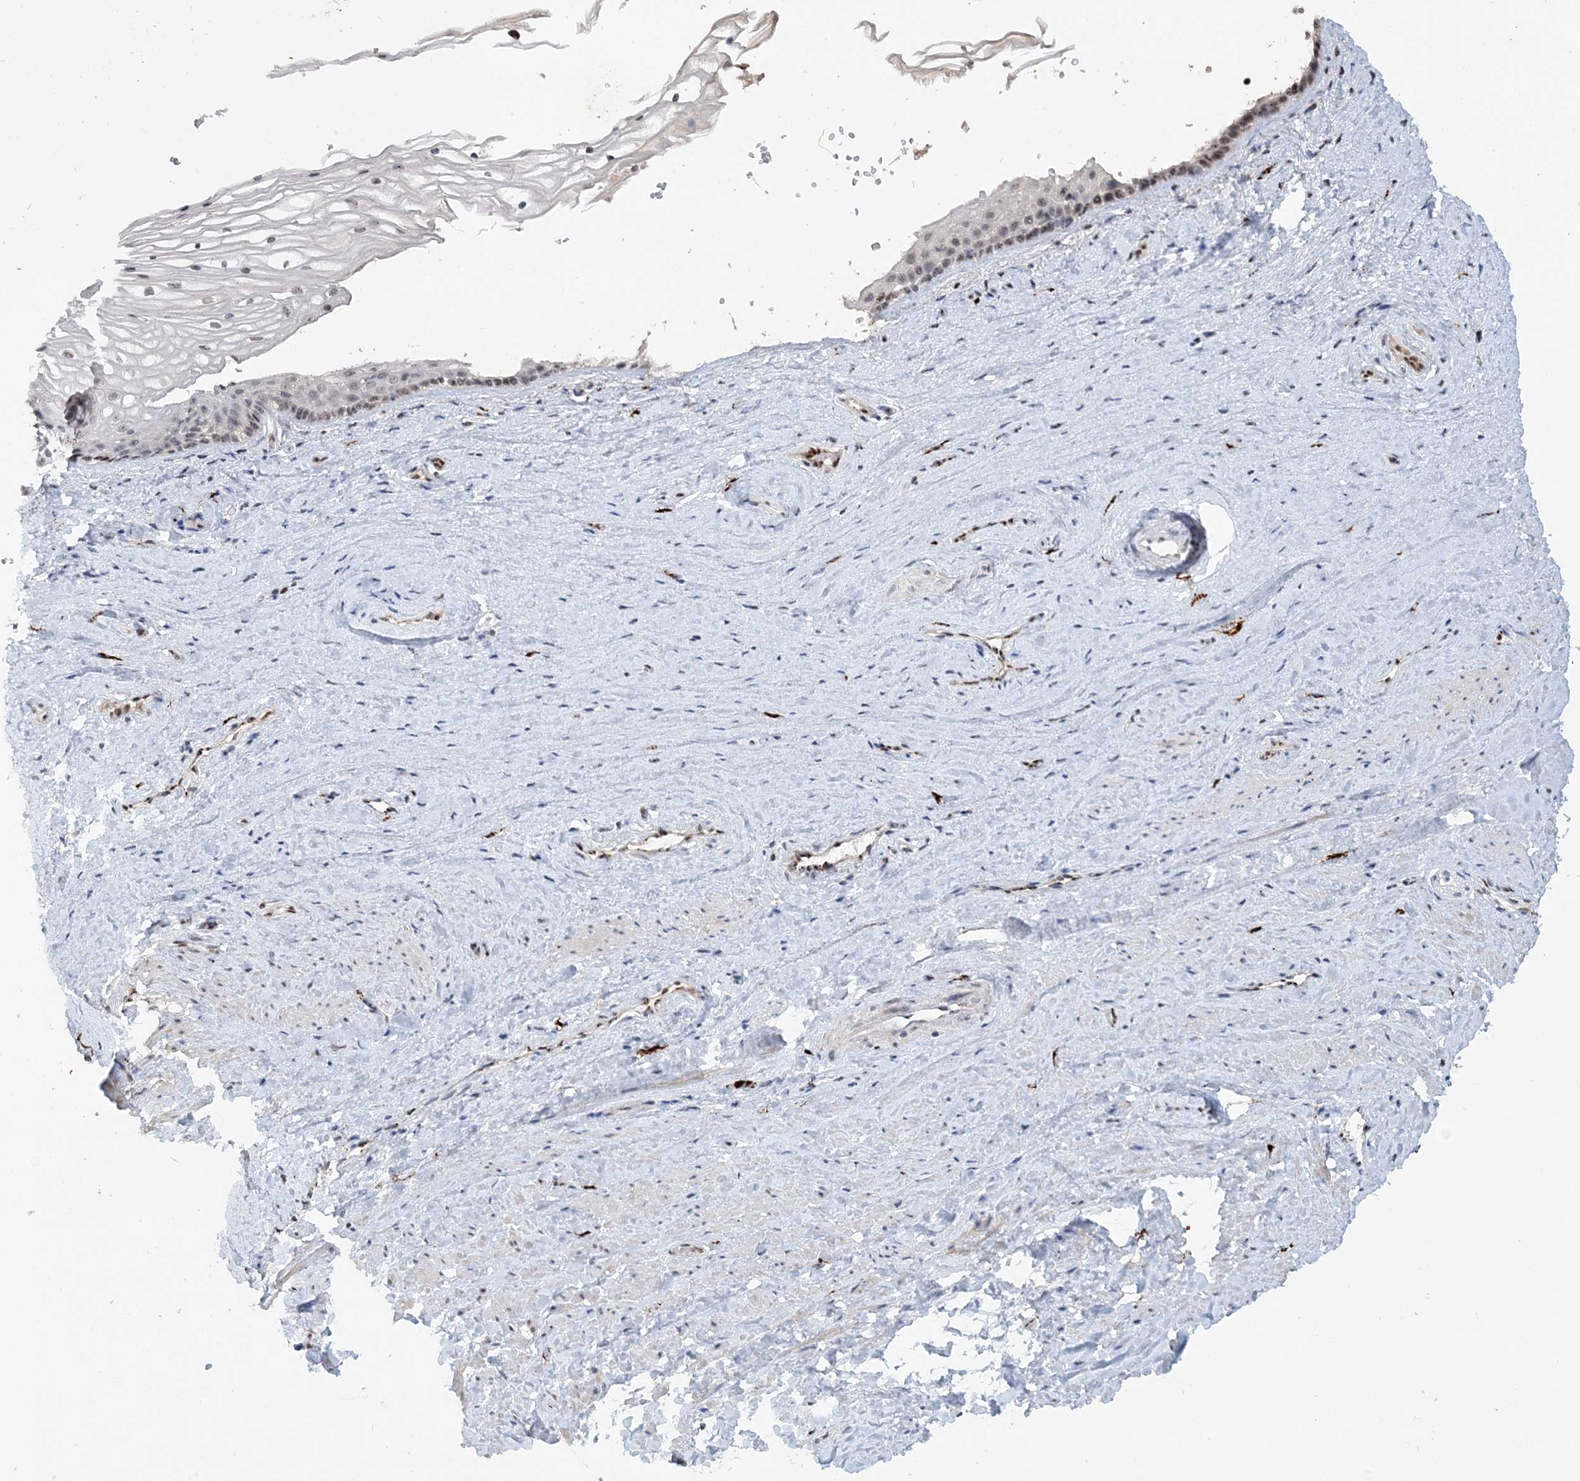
{"staining": {"intensity": "moderate", "quantity": "<25%", "location": "nuclear"}, "tissue": "vagina", "cell_type": "Squamous epithelial cells", "image_type": "normal", "snomed": [{"axis": "morphology", "description": "Normal tissue, NOS"}, {"axis": "topography", "description": "Vagina"}], "caption": "Protein expression analysis of normal vagina displays moderate nuclear expression in about <25% of squamous epithelial cells.", "gene": "GIN1", "patient": {"sex": "female", "age": 46}}